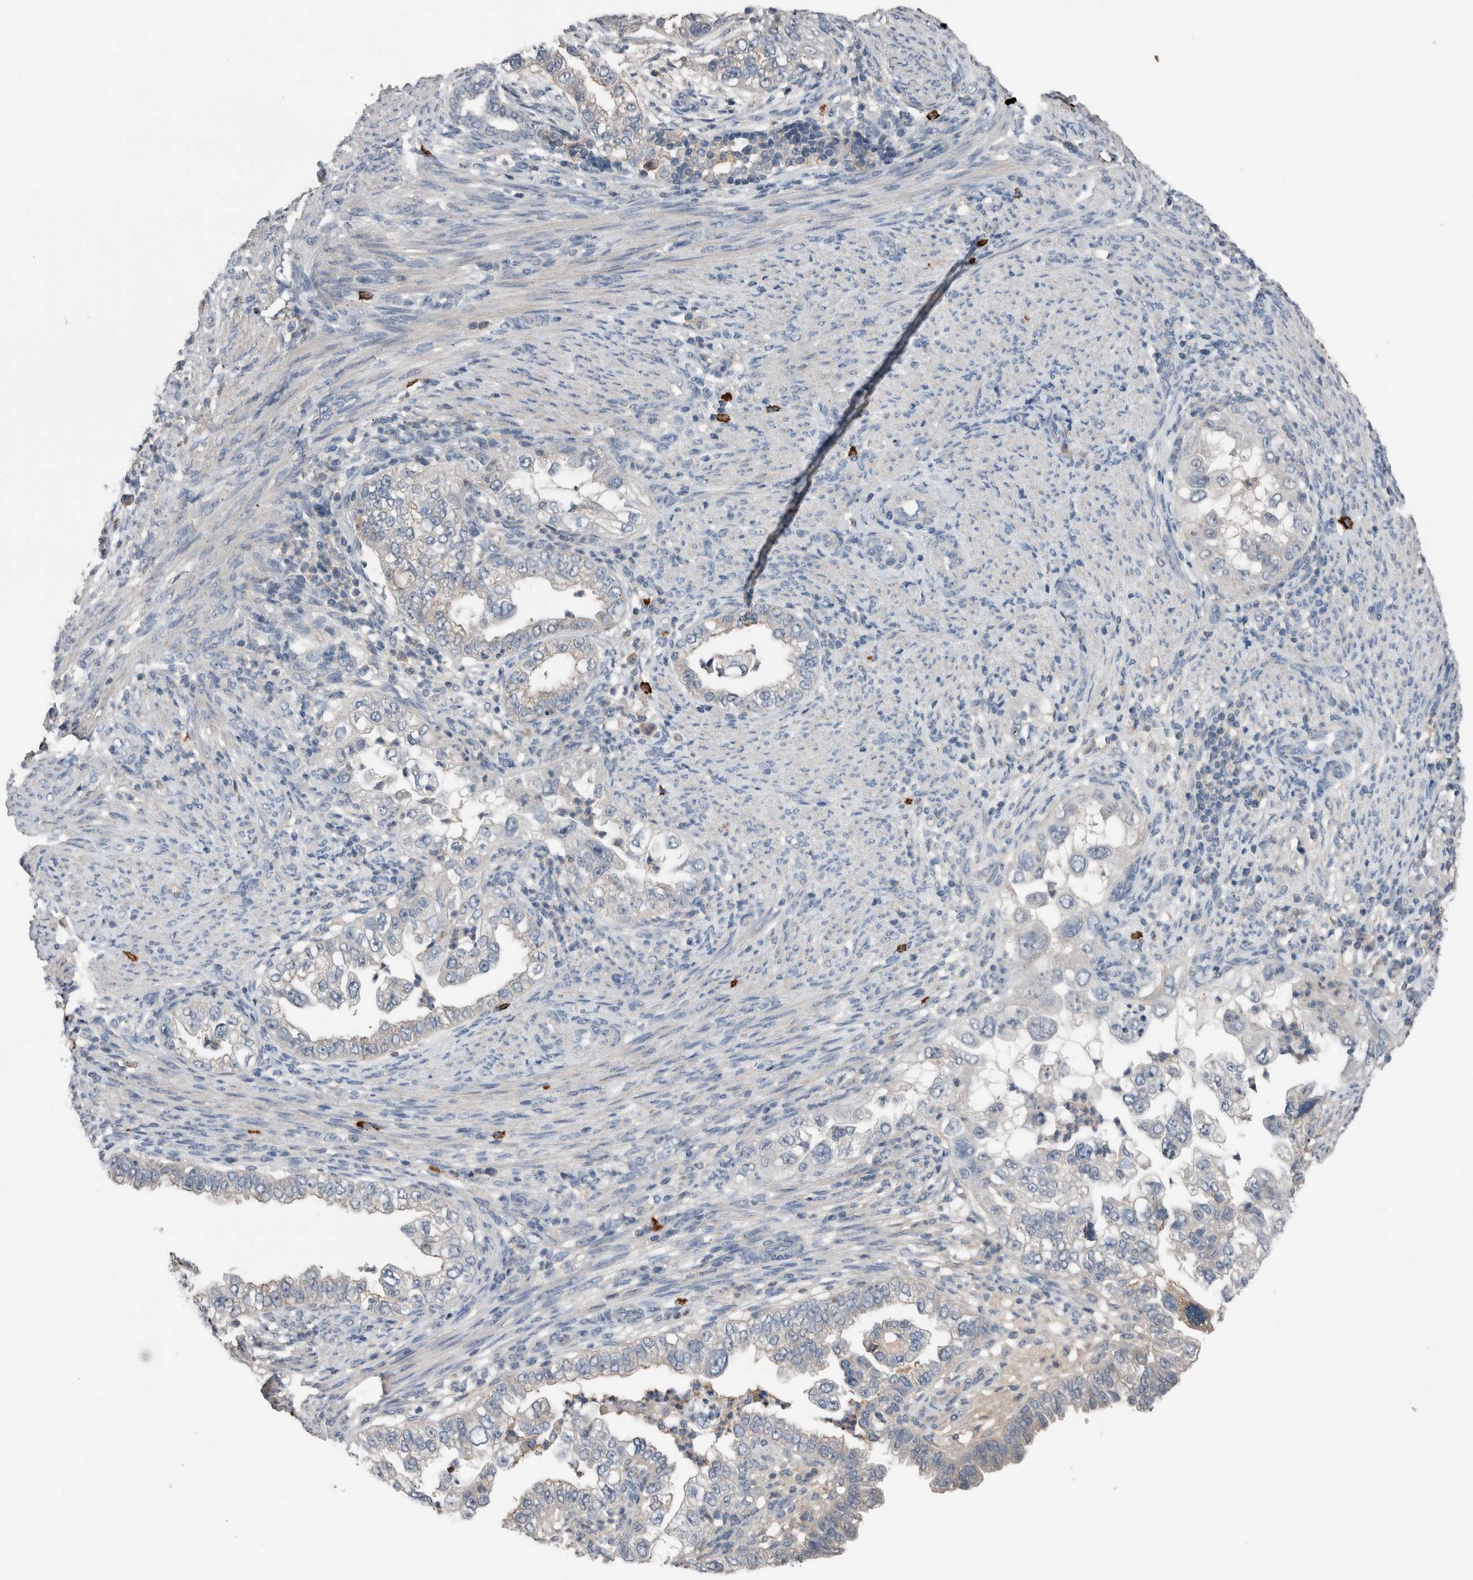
{"staining": {"intensity": "negative", "quantity": "none", "location": "none"}, "tissue": "endometrial cancer", "cell_type": "Tumor cells", "image_type": "cancer", "snomed": [{"axis": "morphology", "description": "Adenocarcinoma, NOS"}, {"axis": "topography", "description": "Endometrium"}], "caption": "Immunohistochemistry histopathology image of endometrial adenocarcinoma stained for a protein (brown), which displays no positivity in tumor cells. The staining was performed using DAB to visualize the protein expression in brown, while the nuclei were stained in blue with hematoxylin (Magnification: 20x).", "gene": "CRNN", "patient": {"sex": "female", "age": 85}}